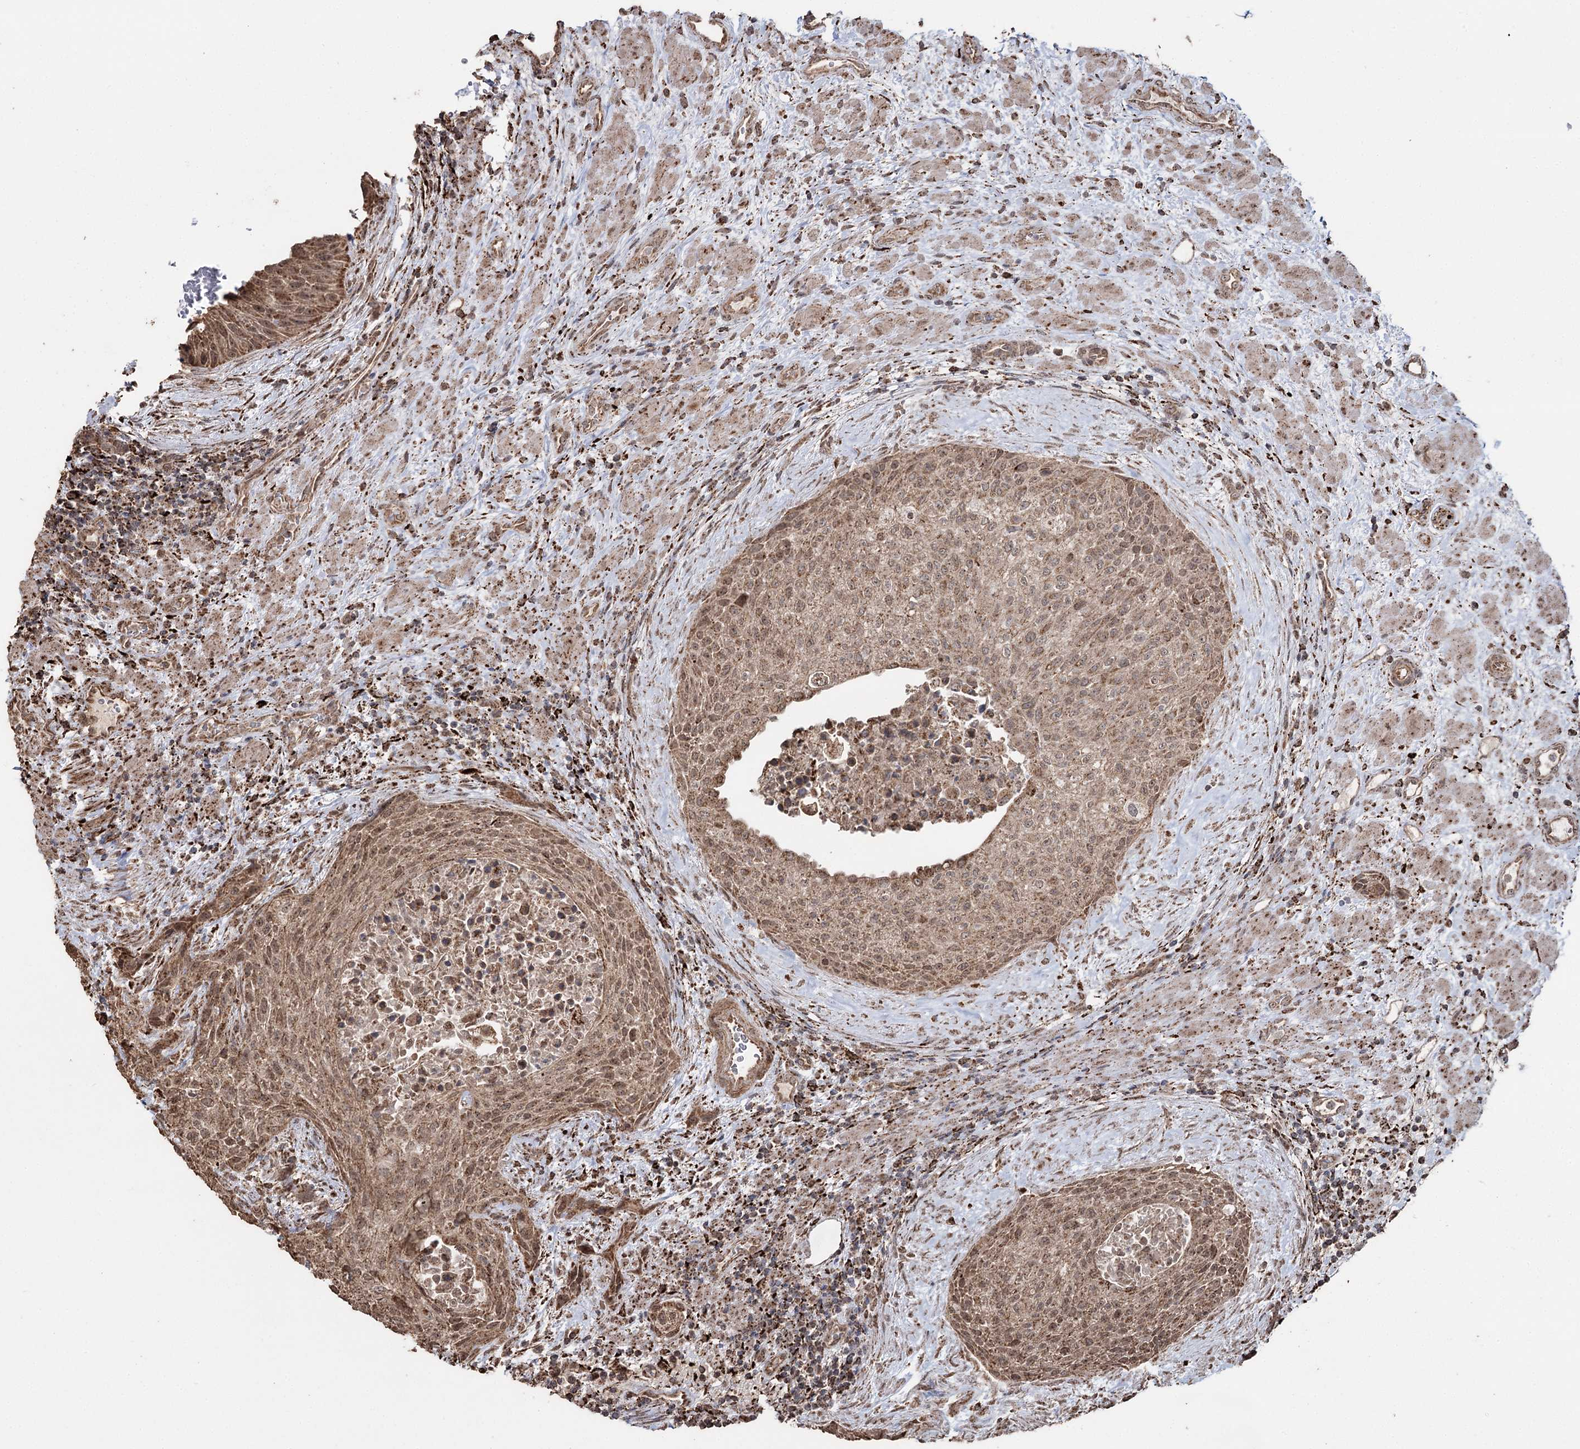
{"staining": {"intensity": "moderate", "quantity": ">75%", "location": "cytoplasmic/membranous"}, "tissue": "urothelial cancer", "cell_type": "Tumor cells", "image_type": "cancer", "snomed": [{"axis": "morphology", "description": "Normal tissue, NOS"}, {"axis": "morphology", "description": "Urothelial carcinoma, NOS"}, {"axis": "topography", "description": "Urinary bladder"}, {"axis": "topography", "description": "Peripheral nerve tissue"}], "caption": "Urothelial cancer stained with immunohistochemistry (IHC) shows moderate cytoplasmic/membranous positivity in approximately >75% of tumor cells.", "gene": "SLF2", "patient": {"sex": "male", "age": 35}}